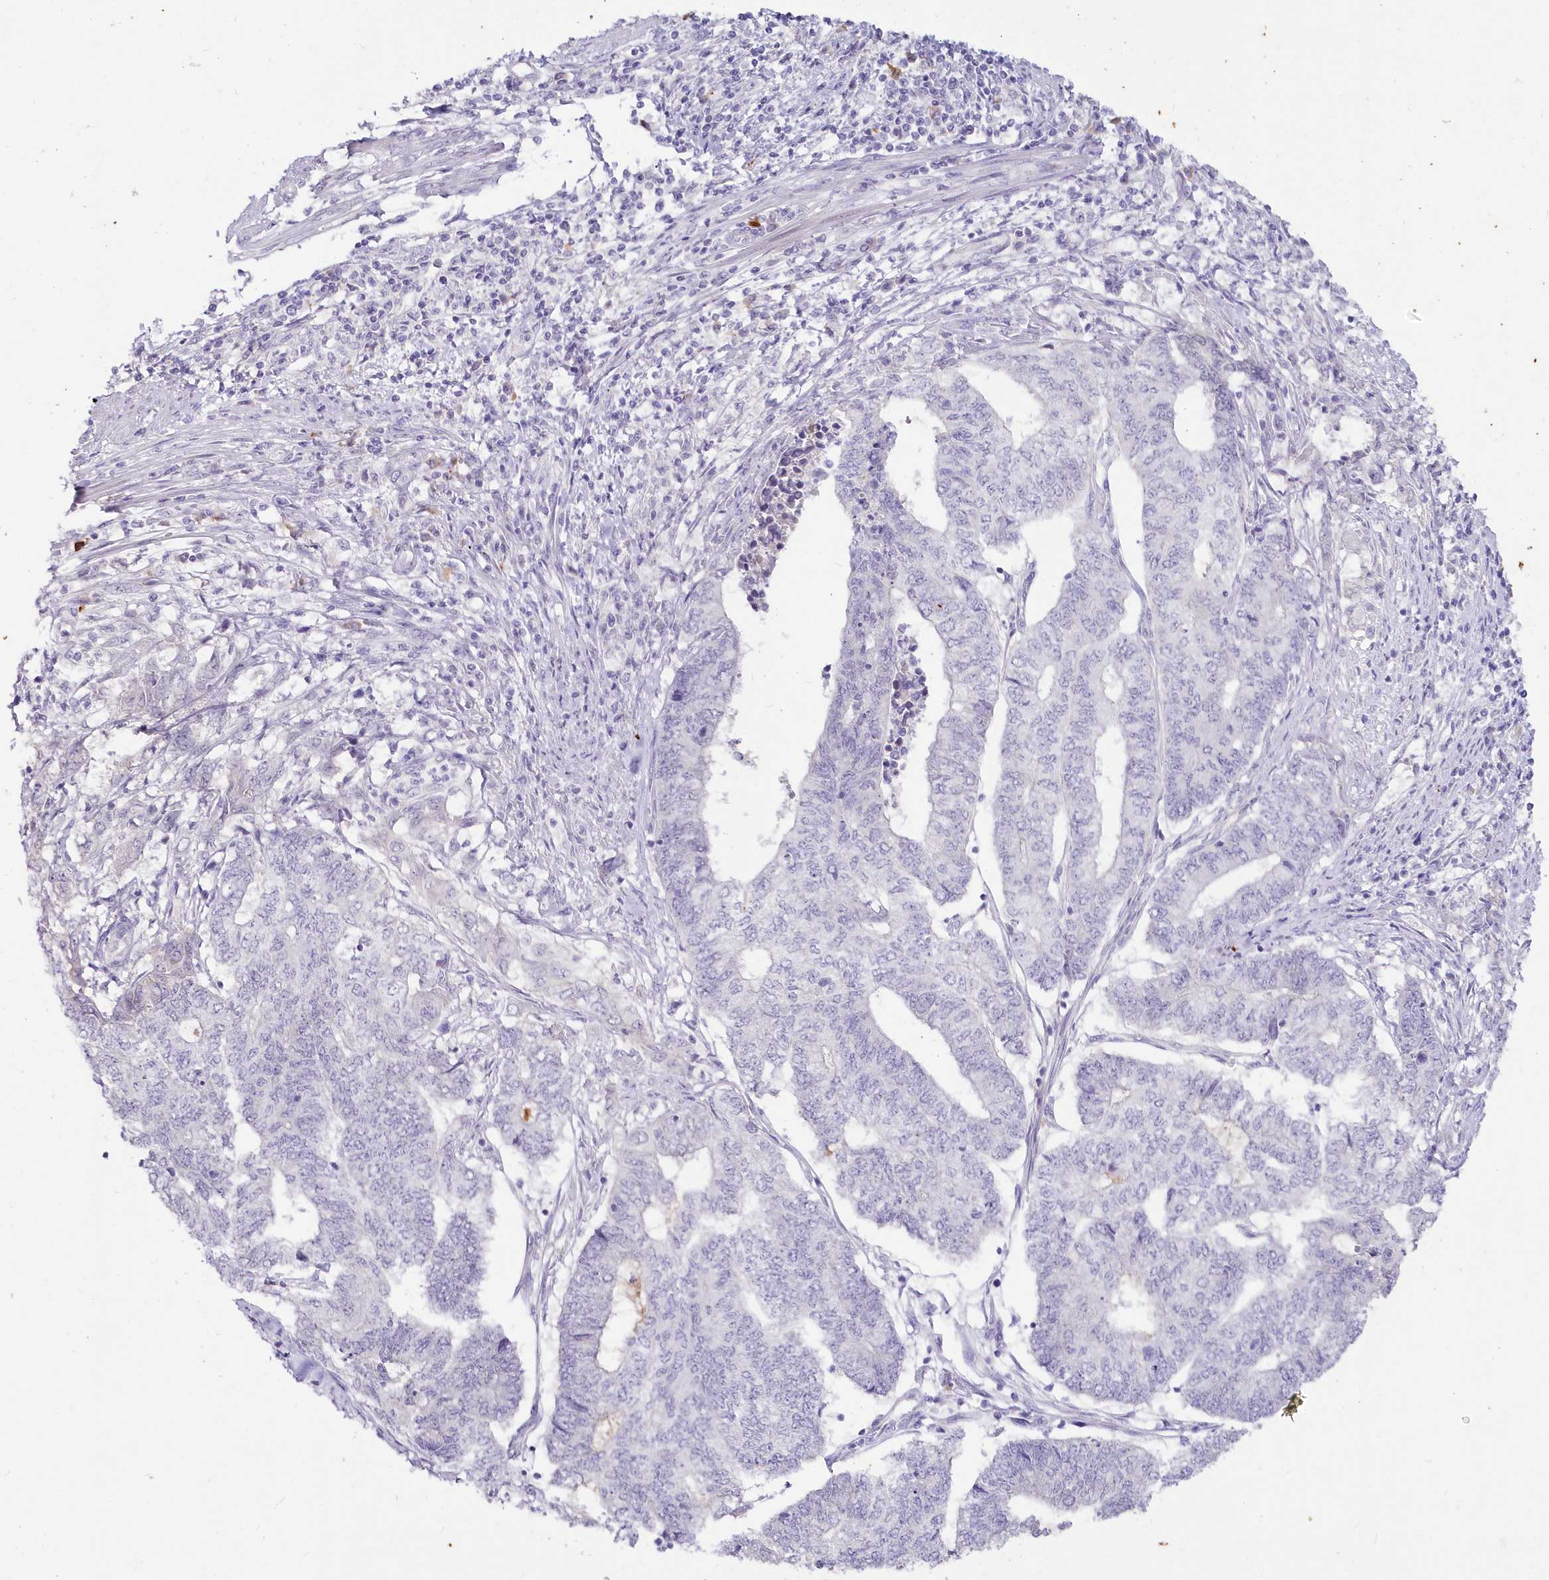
{"staining": {"intensity": "negative", "quantity": "none", "location": "none"}, "tissue": "endometrial cancer", "cell_type": "Tumor cells", "image_type": "cancer", "snomed": [{"axis": "morphology", "description": "Adenocarcinoma, NOS"}, {"axis": "topography", "description": "Uterus"}, {"axis": "topography", "description": "Endometrium"}], "caption": "High power microscopy histopathology image of an IHC micrograph of endometrial cancer (adenocarcinoma), revealing no significant expression in tumor cells.", "gene": "SNED1", "patient": {"sex": "female", "age": 70}}